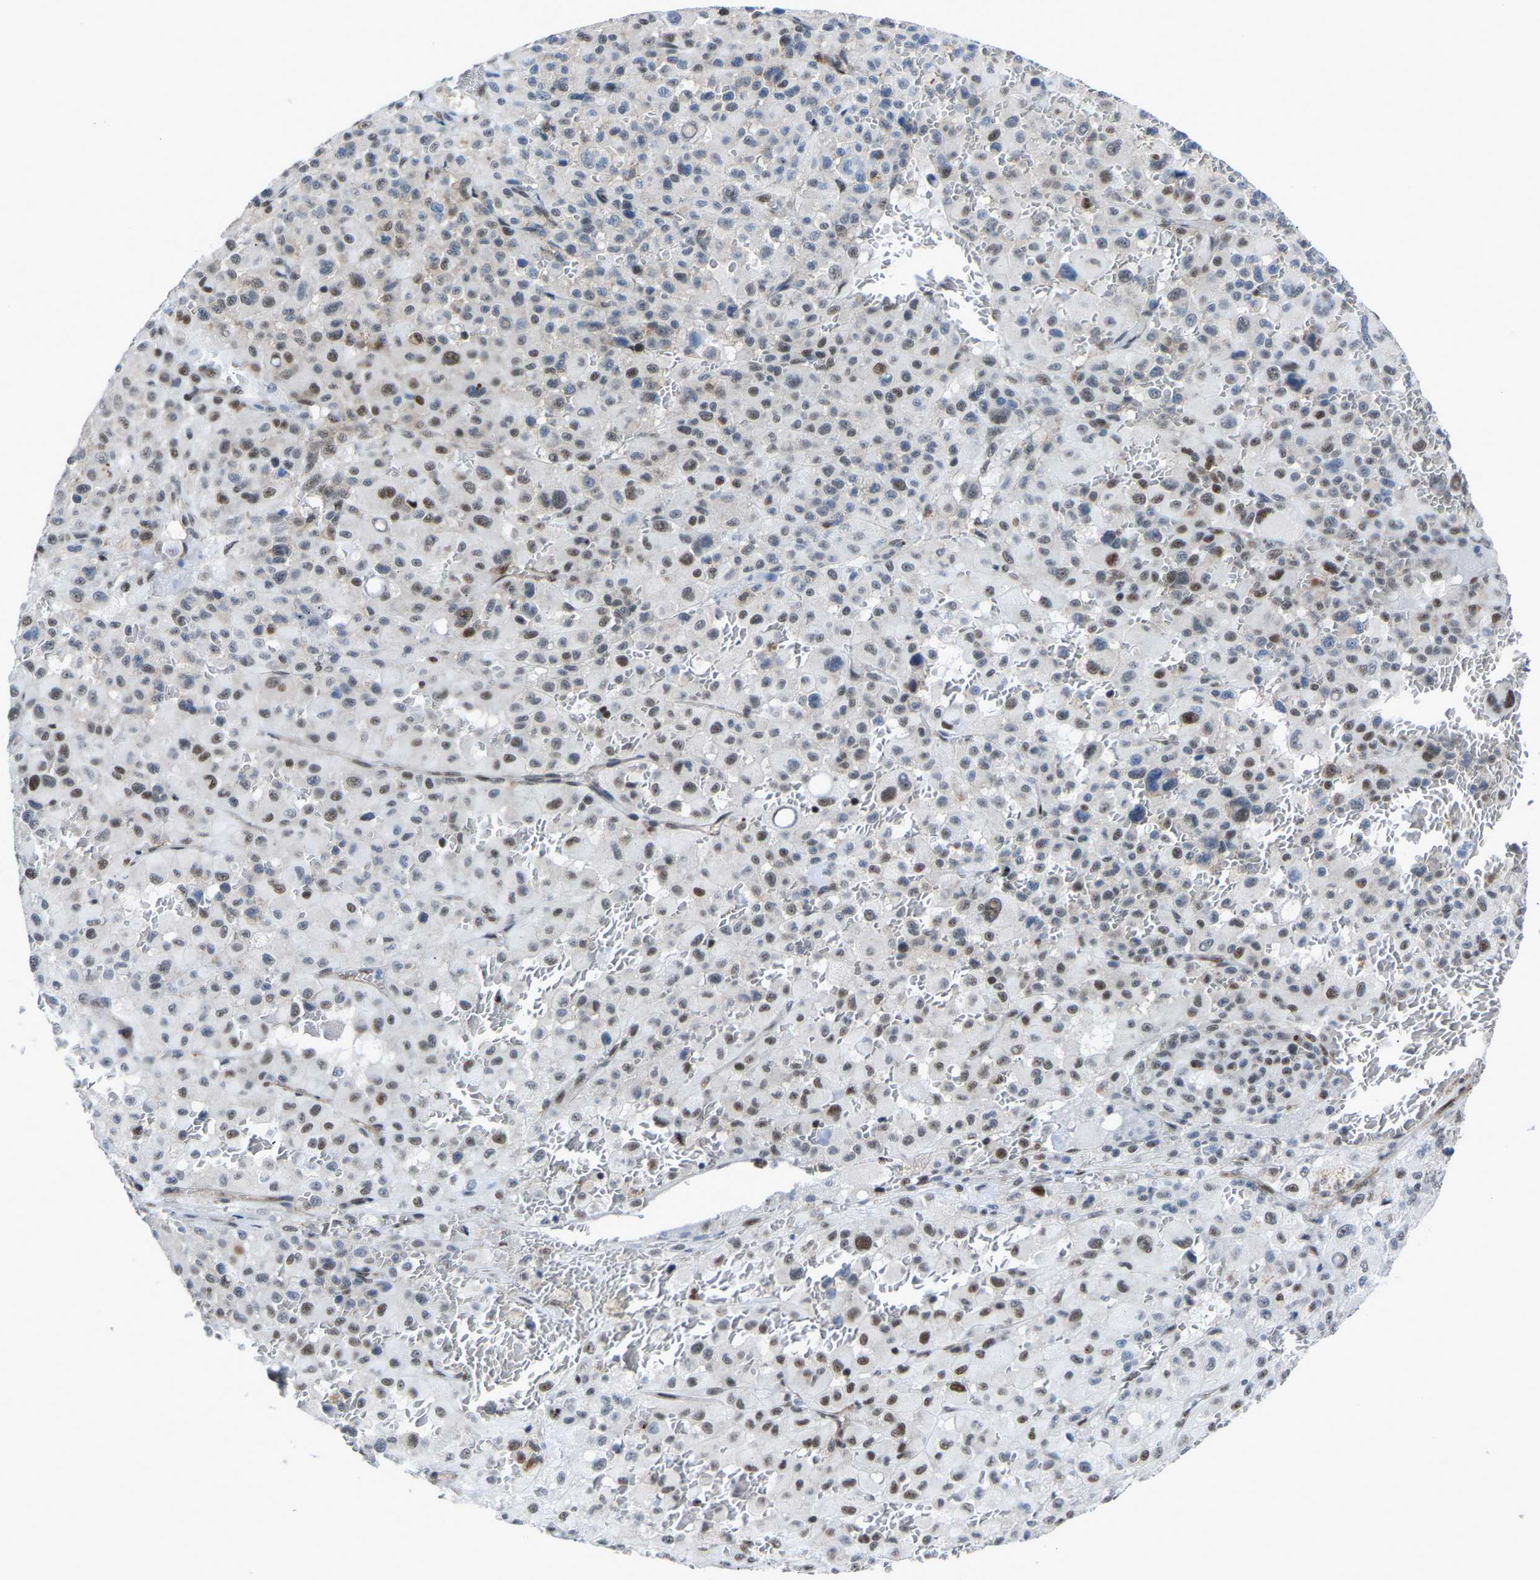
{"staining": {"intensity": "moderate", "quantity": "25%-75%", "location": "nuclear"}, "tissue": "melanoma", "cell_type": "Tumor cells", "image_type": "cancer", "snomed": [{"axis": "morphology", "description": "Malignant melanoma, Metastatic site"}, {"axis": "topography", "description": "Skin"}], "caption": "Melanoma stained for a protein displays moderate nuclear positivity in tumor cells.", "gene": "DDX5", "patient": {"sex": "female", "age": 74}}